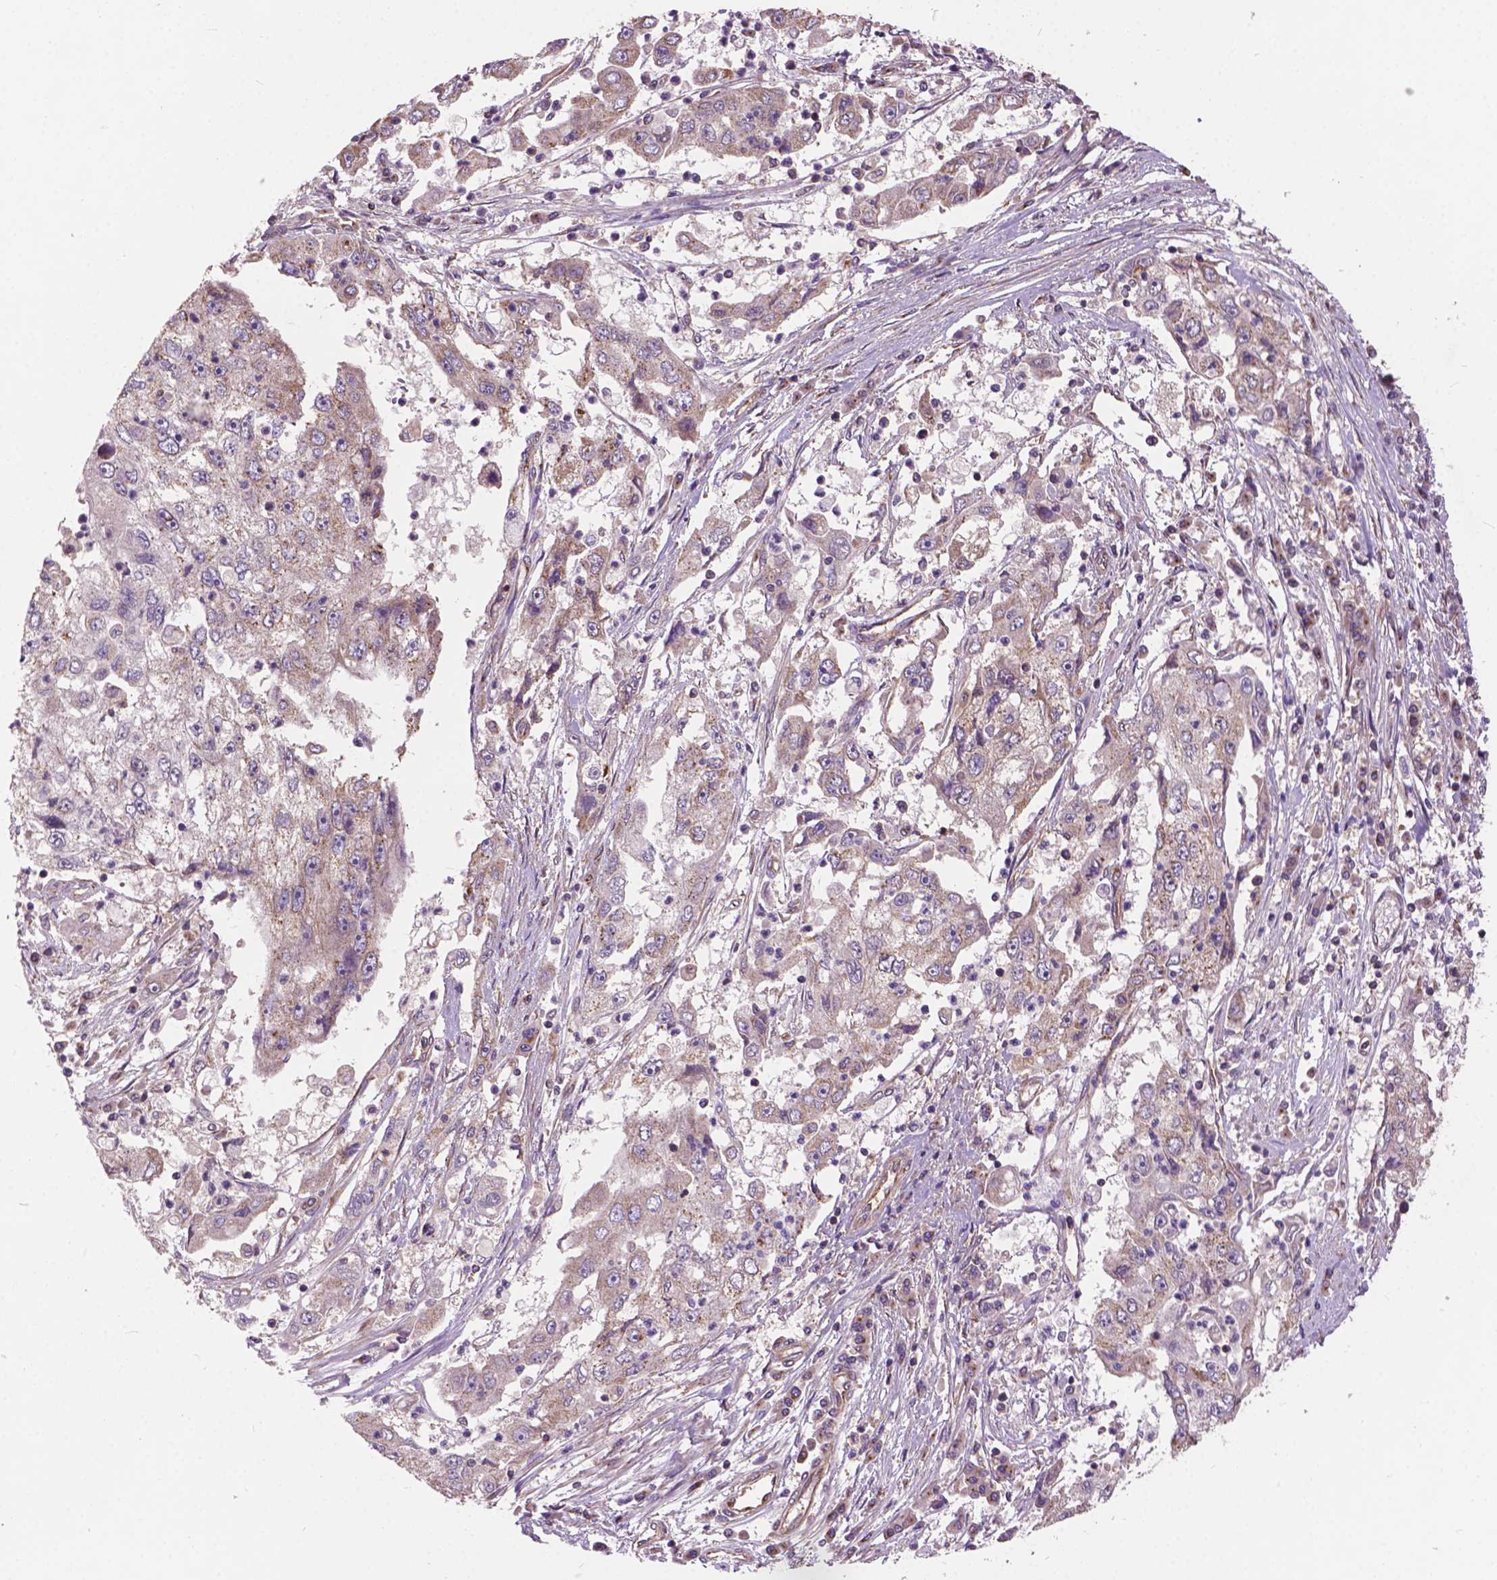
{"staining": {"intensity": "negative", "quantity": "none", "location": "none"}, "tissue": "cervical cancer", "cell_type": "Tumor cells", "image_type": "cancer", "snomed": [{"axis": "morphology", "description": "Squamous cell carcinoma, NOS"}, {"axis": "topography", "description": "Cervix"}], "caption": "A micrograph of human cervical cancer is negative for staining in tumor cells.", "gene": "MZT1", "patient": {"sex": "female", "age": 36}}